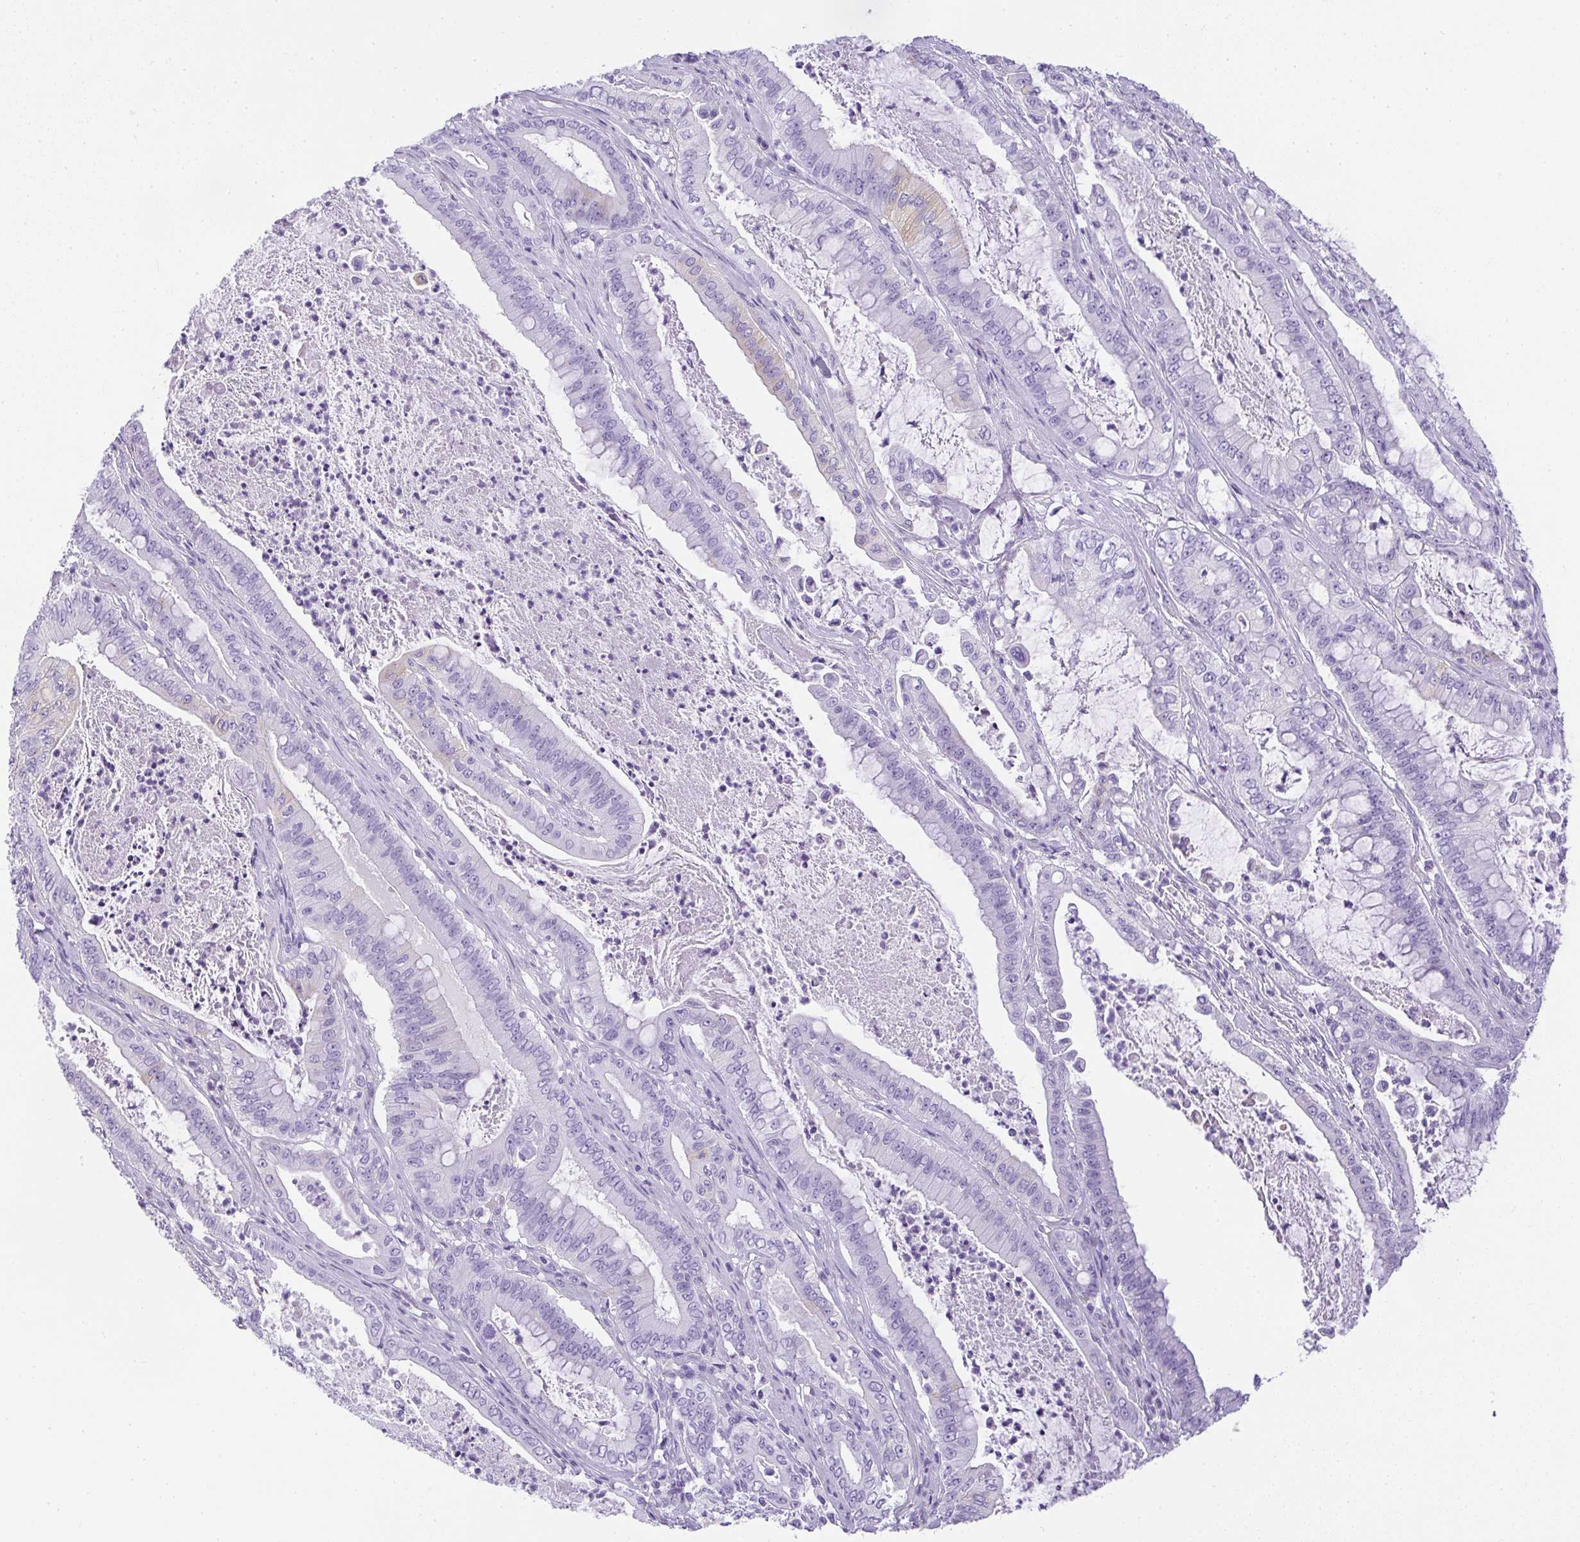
{"staining": {"intensity": "negative", "quantity": "none", "location": "none"}, "tissue": "pancreatic cancer", "cell_type": "Tumor cells", "image_type": "cancer", "snomed": [{"axis": "morphology", "description": "Adenocarcinoma, NOS"}, {"axis": "topography", "description": "Pancreas"}], "caption": "Protein analysis of pancreatic adenocarcinoma demonstrates no significant expression in tumor cells.", "gene": "PLPPR3", "patient": {"sex": "male", "age": 71}}